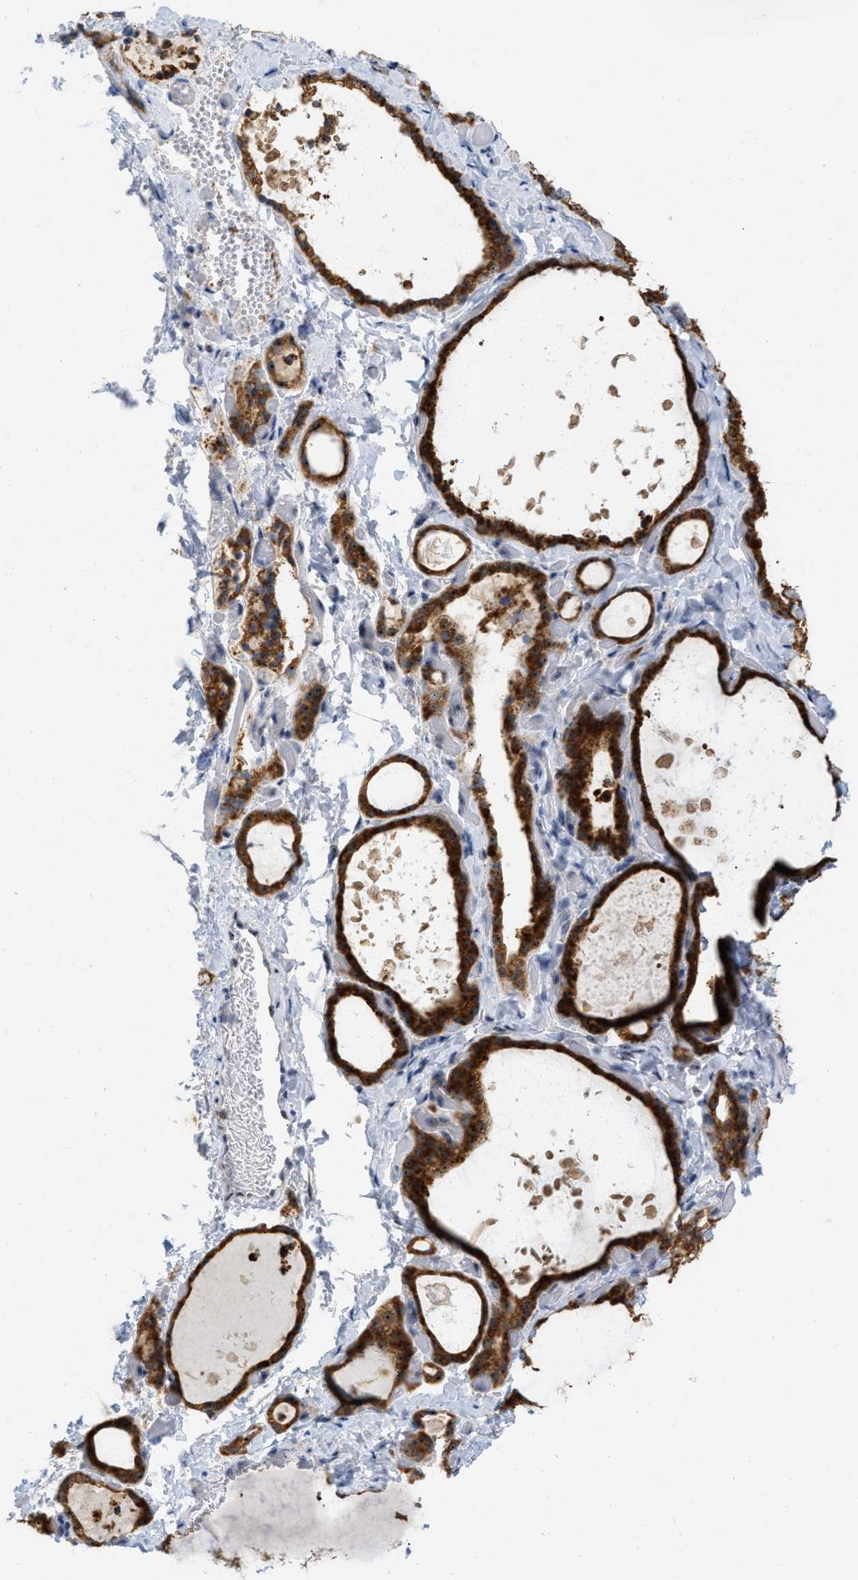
{"staining": {"intensity": "strong", "quantity": ">75%", "location": "cytoplasmic/membranous,nuclear"}, "tissue": "thyroid gland", "cell_type": "Glandular cells", "image_type": "normal", "snomed": [{"axis": "morphology", "description": "Normal tissue, NOS"}, {"axis": "topography", "description": "Thyroid gland"}], "caption": "There is high levels of strong cytoplasmic/membranous,nuclear expression in glandular cells of unremarkable thyroid gland, as demonstrated by immunohistochemical staining (brown color).", "gene": "ELAC2", "patient": {"sex": "female", "age": 44}}